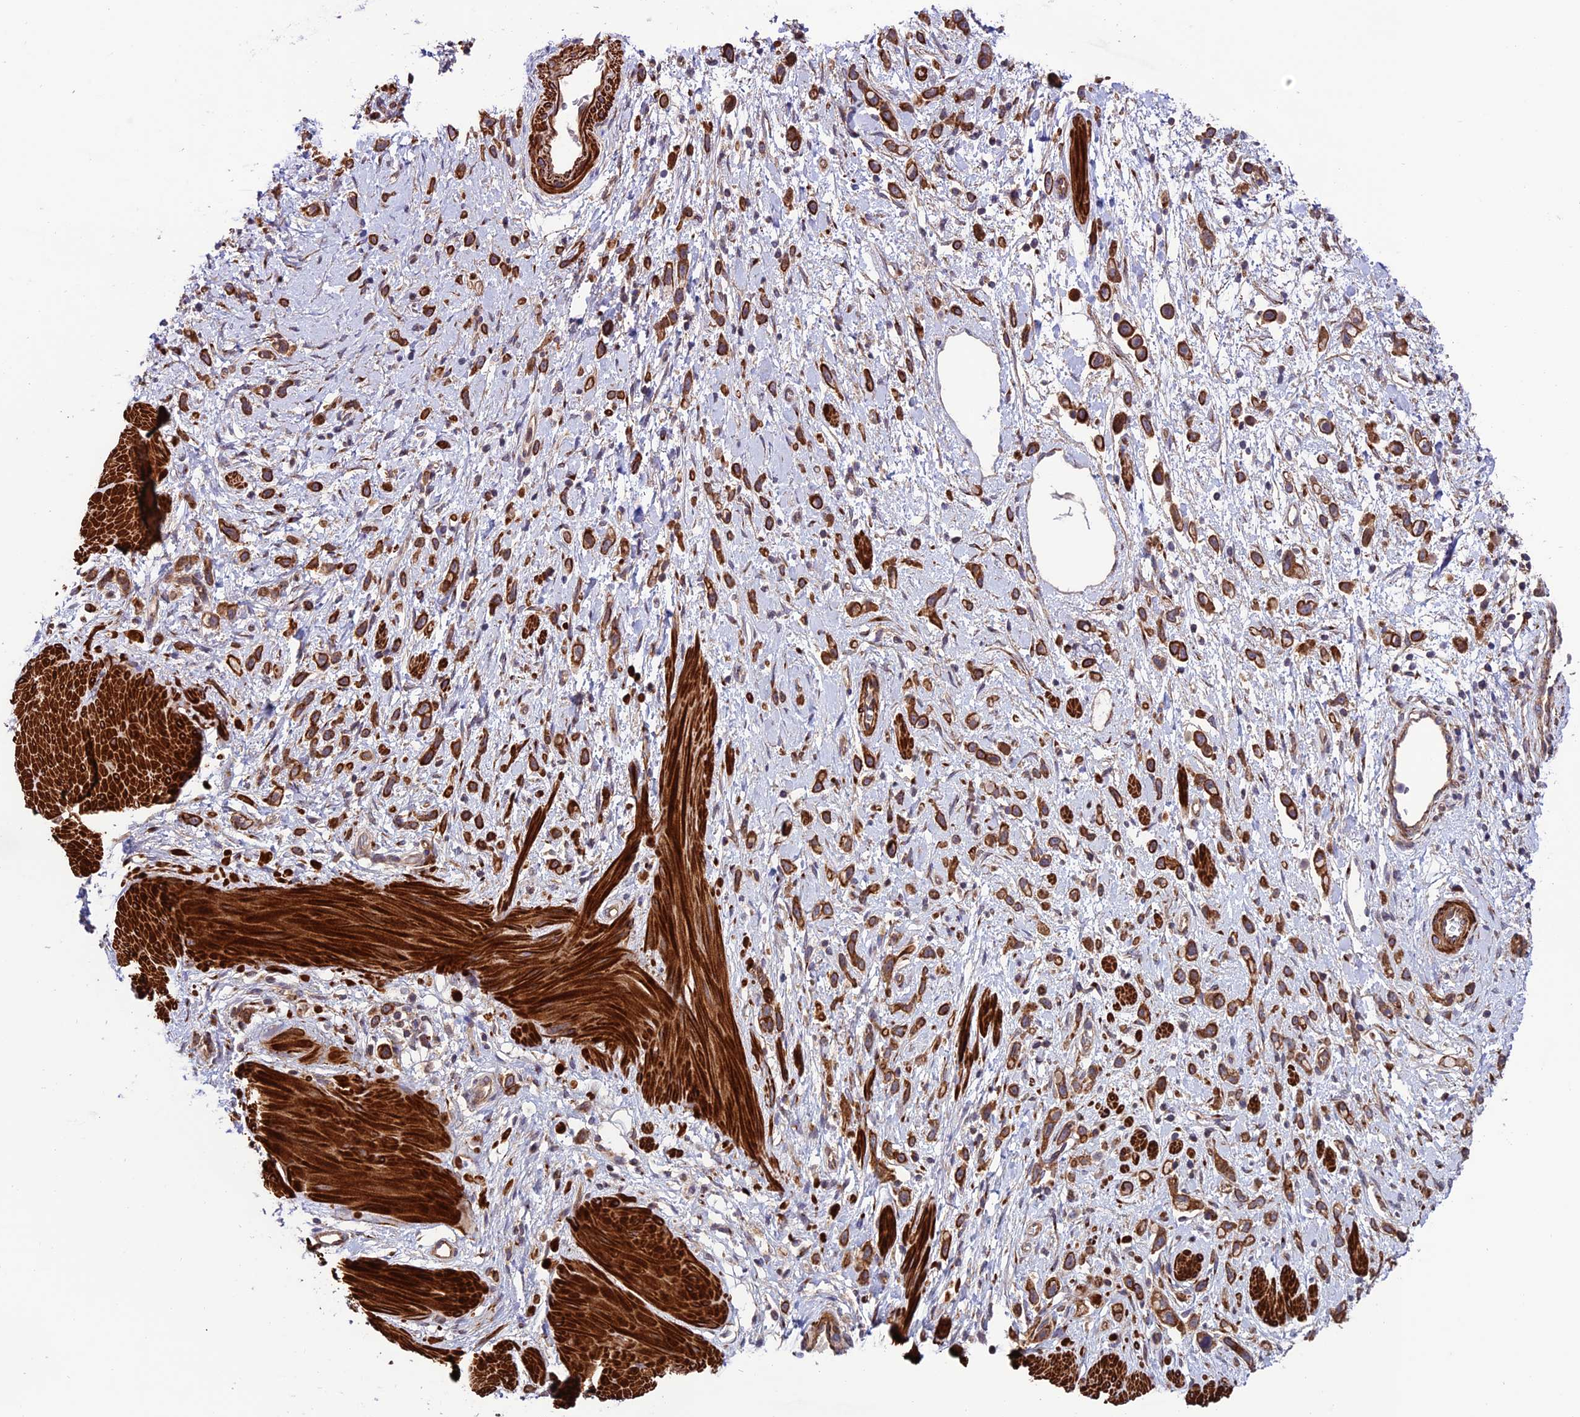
{"staining": {"intensity": "strong", "quantity": ">75%", "location": "cytoplasmic/membranous"}, "tissue": "stomach cancer", "cell_type": "Tumor cells", "image_type": "cancer", "snomed": [{"axis": "morphology", "description": "Adenocarcinoma, NOS"}, {"axis": "topography", "description": "Stomach"}], "caption": "Immunohistochemistry (DAB) staining of human stomach cancer reveals strong cytoplasmic/membranous protein staining in about >75% of tumor cells.", "gene": "TNIP3", "patient": {"sex": "female", "age": 65}}